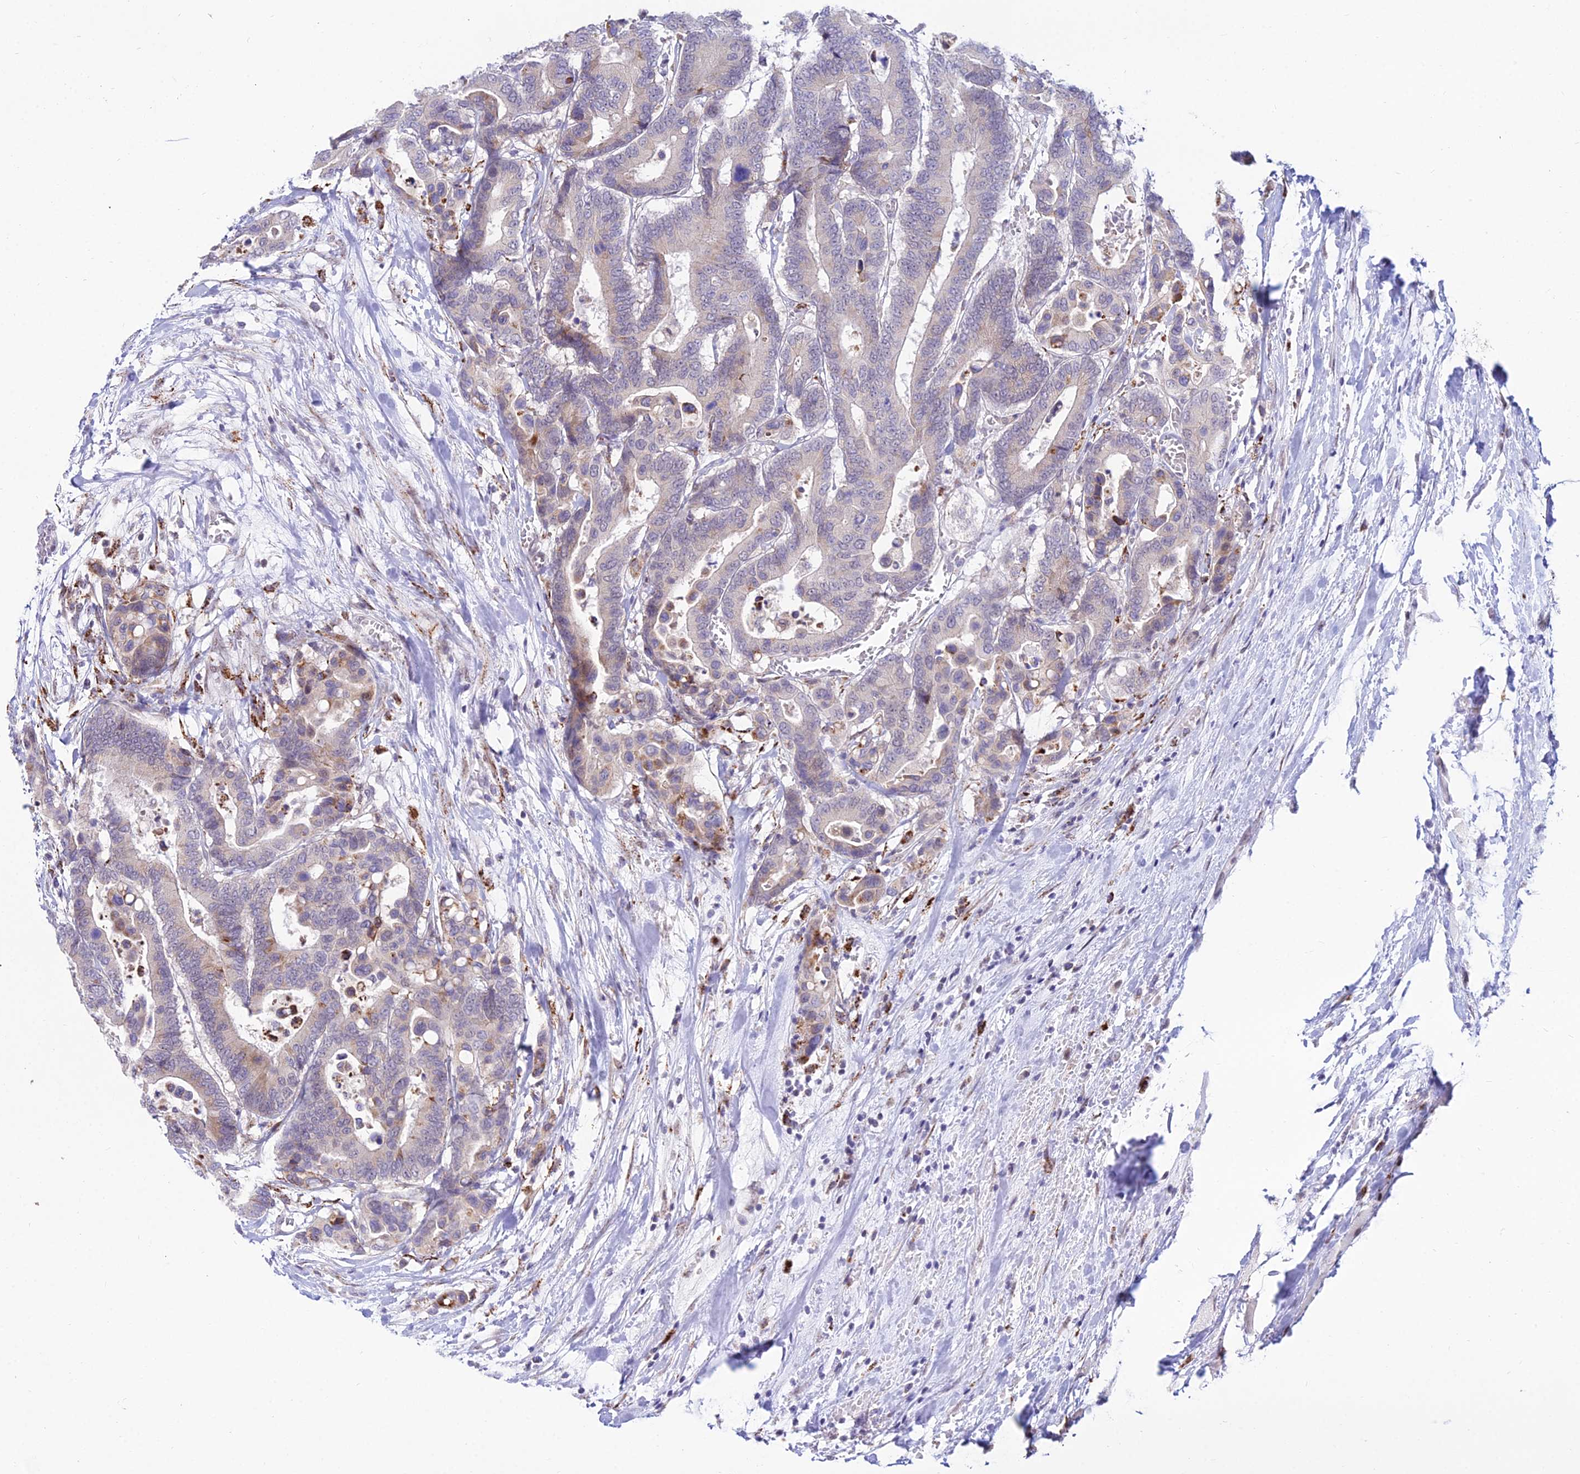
{"staining": {"intensity": "weak", "quantity": "<25%", "location": "cytoplasmic/membranous"}, "tissue": "colorectal cancer", "cell_type": "Tumor cells", "image_type": "cancer", "snomed": [{"axis": "morphology", "description": "Normal tissue, NOS"}, {"axis": "morphology", "description": "Adenocarcinoma, NOS"}, {"axis": "topography", "description": "Colon"}], "caption": "Tumor cells are negative for protein expression in human colorectal adenocarcinoma. Brightfield microscopy of immunohistochemistry (IHC) stained with DAB (brown) and hematoxylin (blue), captured at high magnification.", "gene": "C6orf163", "patient": {"sex": "male", "age": 82}}